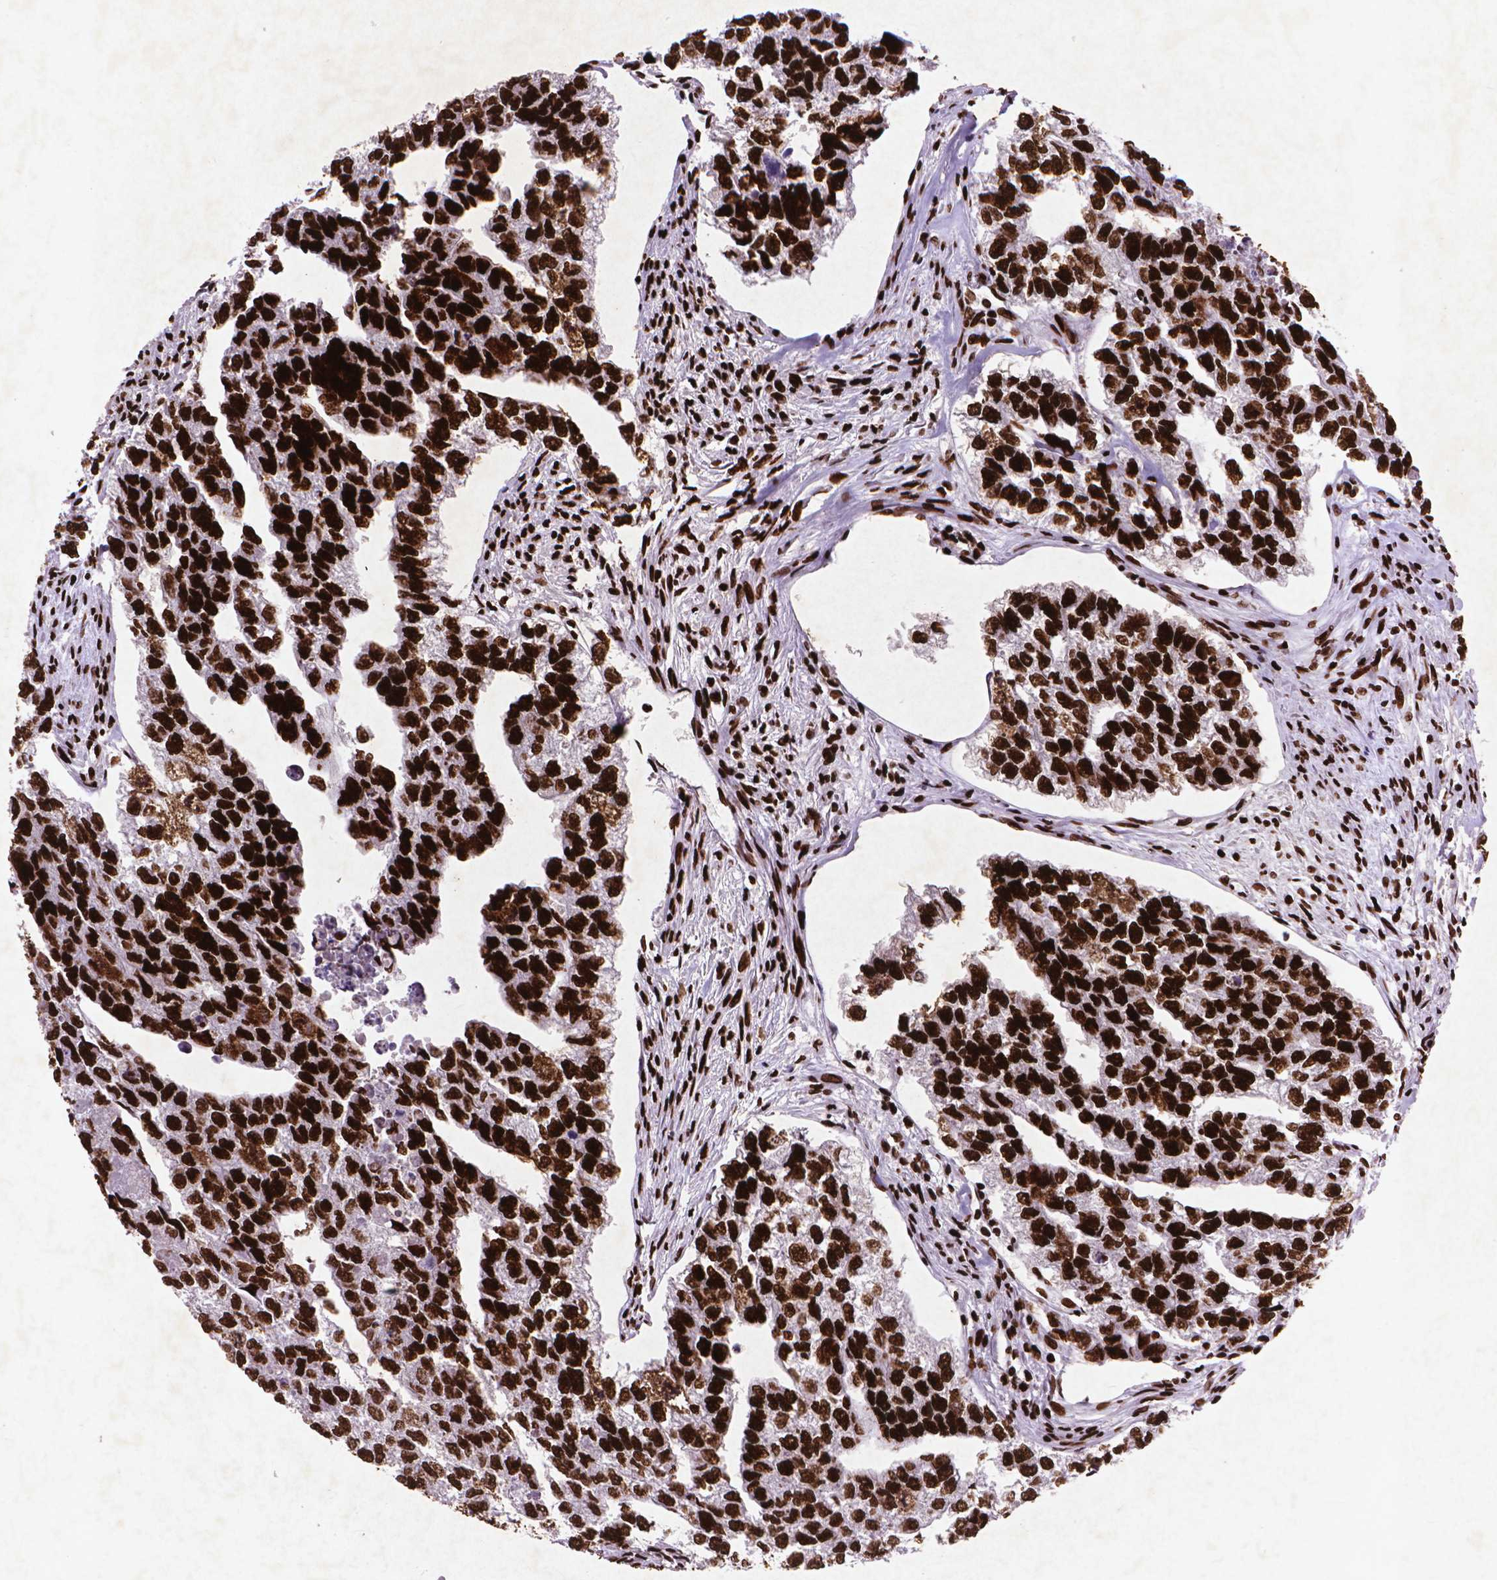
{"staining": {"intensity": "strong", "quantity": ">75%", "location": "nuclear"}, "tissue": "testis cancer", "cell_type": "Tumor cells", "image_type": "cancer", "snomed": [{"axis": "morphology", "description": "Carcinoma, Embryonal, NOS"}, {"axis": "morphology", "description": "Teratoma, malignant, NOS"}, {"axis": "topography", "description": "Testis"}], "caption": "The histopathology image exhibits a brown stain indicating the presence of a protein in the nuclear of tumor cells in teratoma (malignant) (testis).", "gene": "CITED2", "patient": {"sex": "male", "age": 44}}